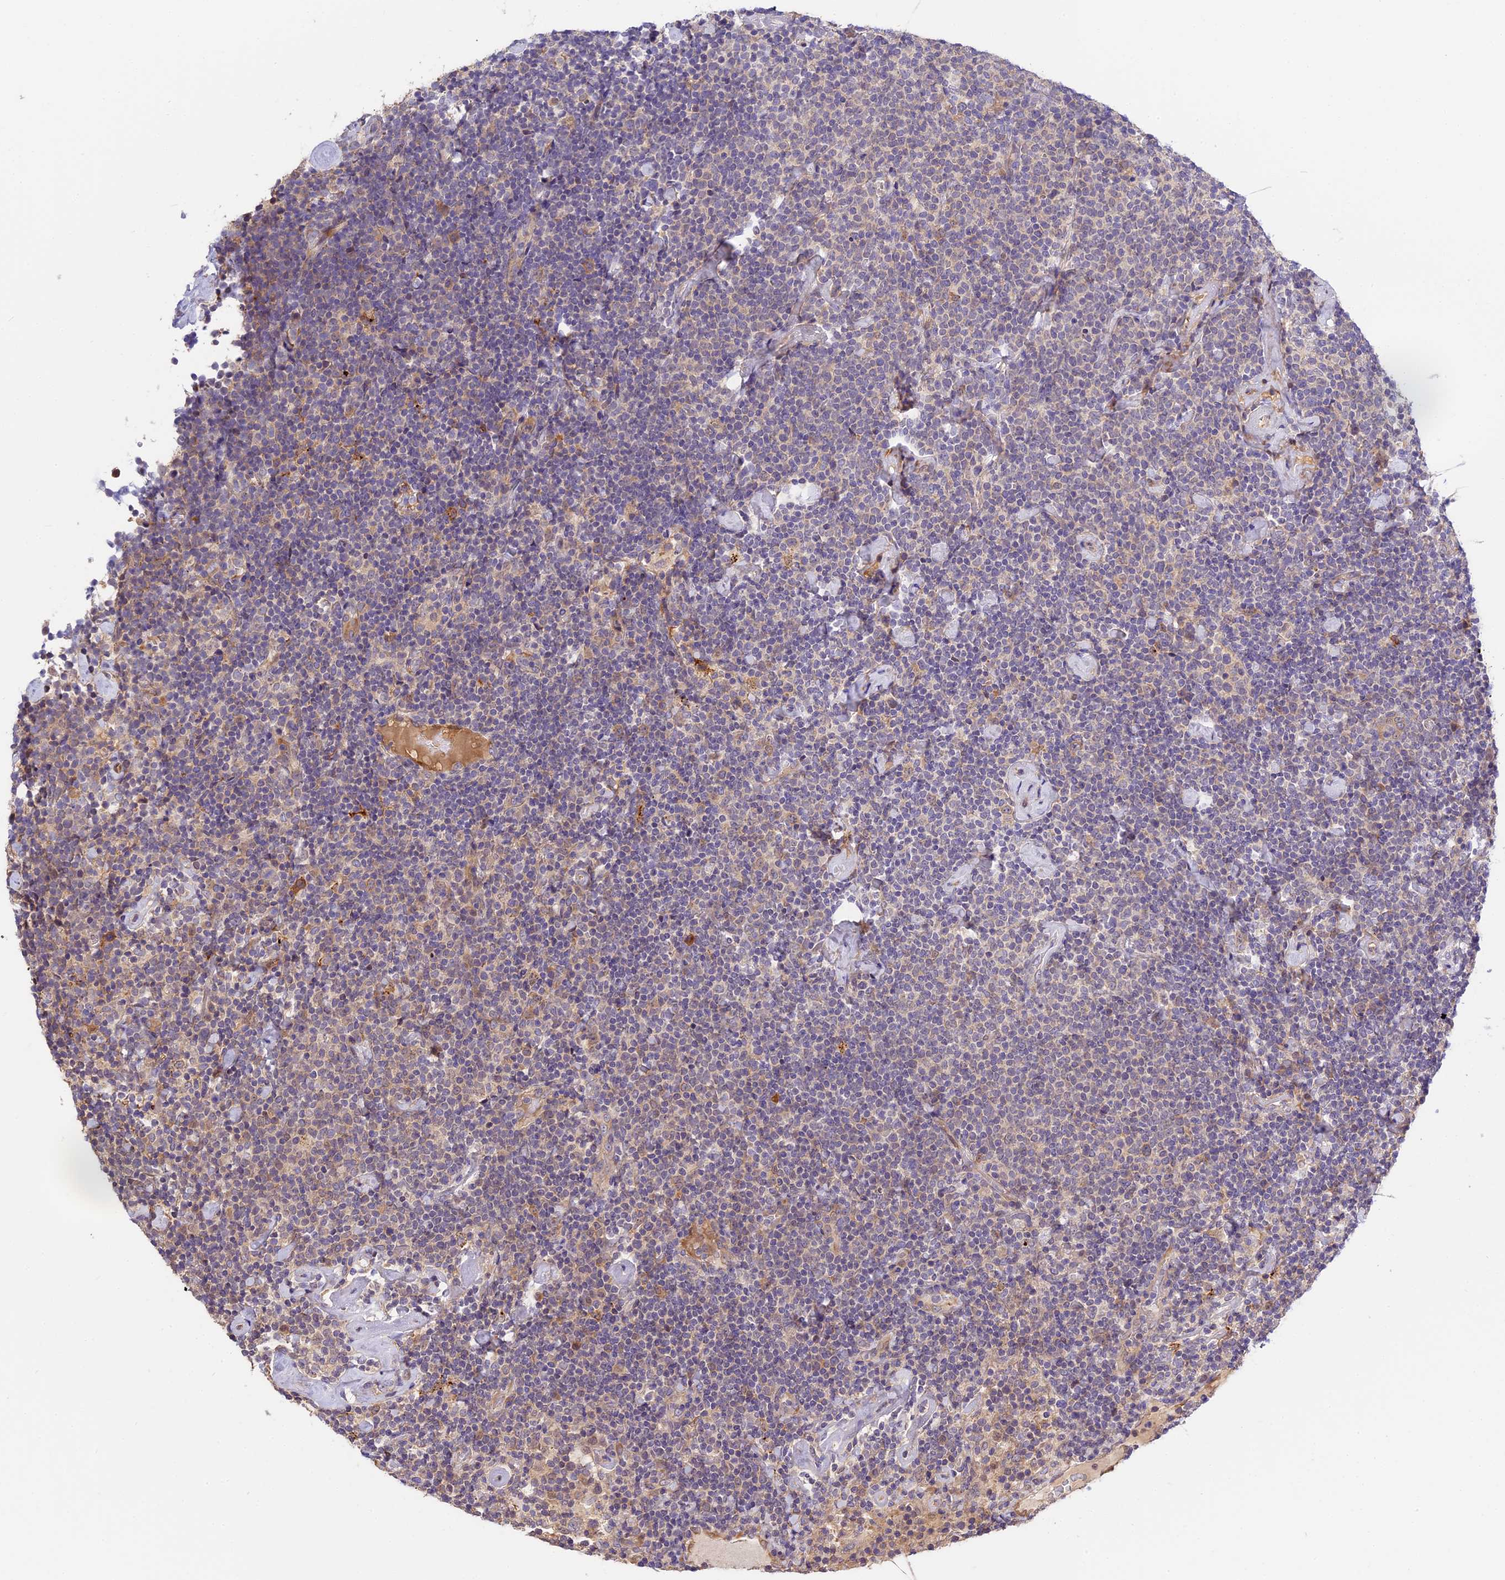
{"staining": {"intensity": "weak", "quantity": "<25%", "location": "cytoplasmic/membranous"}, "tissue": "lymphoma", "cell_type": "Tumor cells", "image_type": "cancer", "snomed": [{"axis": "morphology", "description": "Malignant lymphoma, non-Hodgkin's type, High grade"}, {"axis": "topography", "description": "Lymph node"}], "caption": "High-grade malignant lymphoma, non-Hodgkin's type was stained to show a protein in brown. There is no significant positivity in tumor cells.", "gene": "BSCL2", "patient": {"sex": "male", "age": 61}}